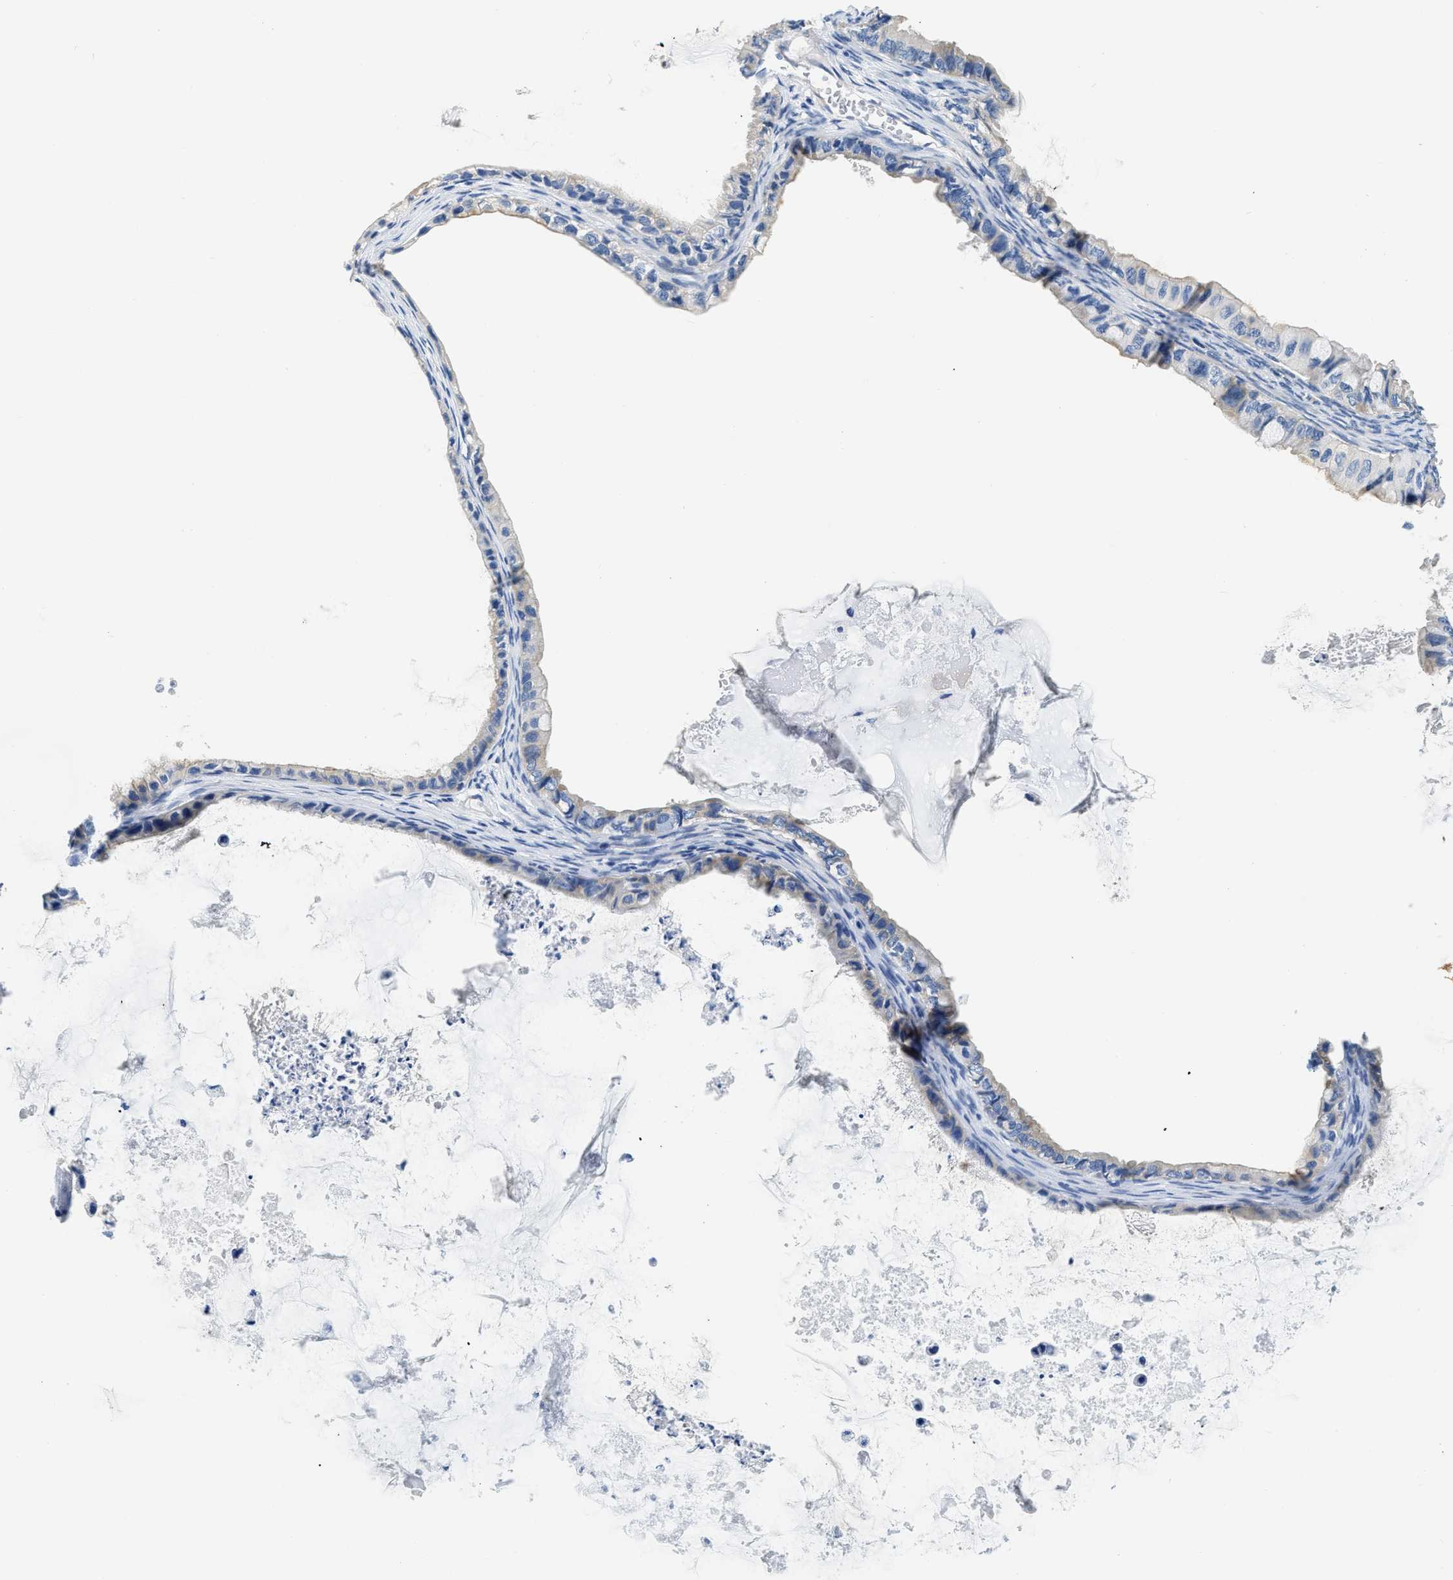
{"staining": {"intensity": "negative", "quantity": "none", "location": "none"}, "tissue": "ovarian cancer", "cell_type": "Tumor cells", "image_type": "cancer", "snomed": [{"axis": "morphology", "description": "Cystadenocarcinoma, mucinous, NOS"}, {"axis": "topography", "description": "Ovary"}], "caption": "Immunohistochemistry micrograph of human mucinous cystadenocarcinoma (ovarian) stained for a protein (brown), which demonstrates no expression in tumor cells. The staining was performed using DAB (3,3'-diaminobenzidine) to visualize the protein expression in brown, while the nuclei were stained in blue with hematoxylin (Magnification: 20x).", "gene": "CSDE1", "patient": {"sex": "female", "age": 80}}